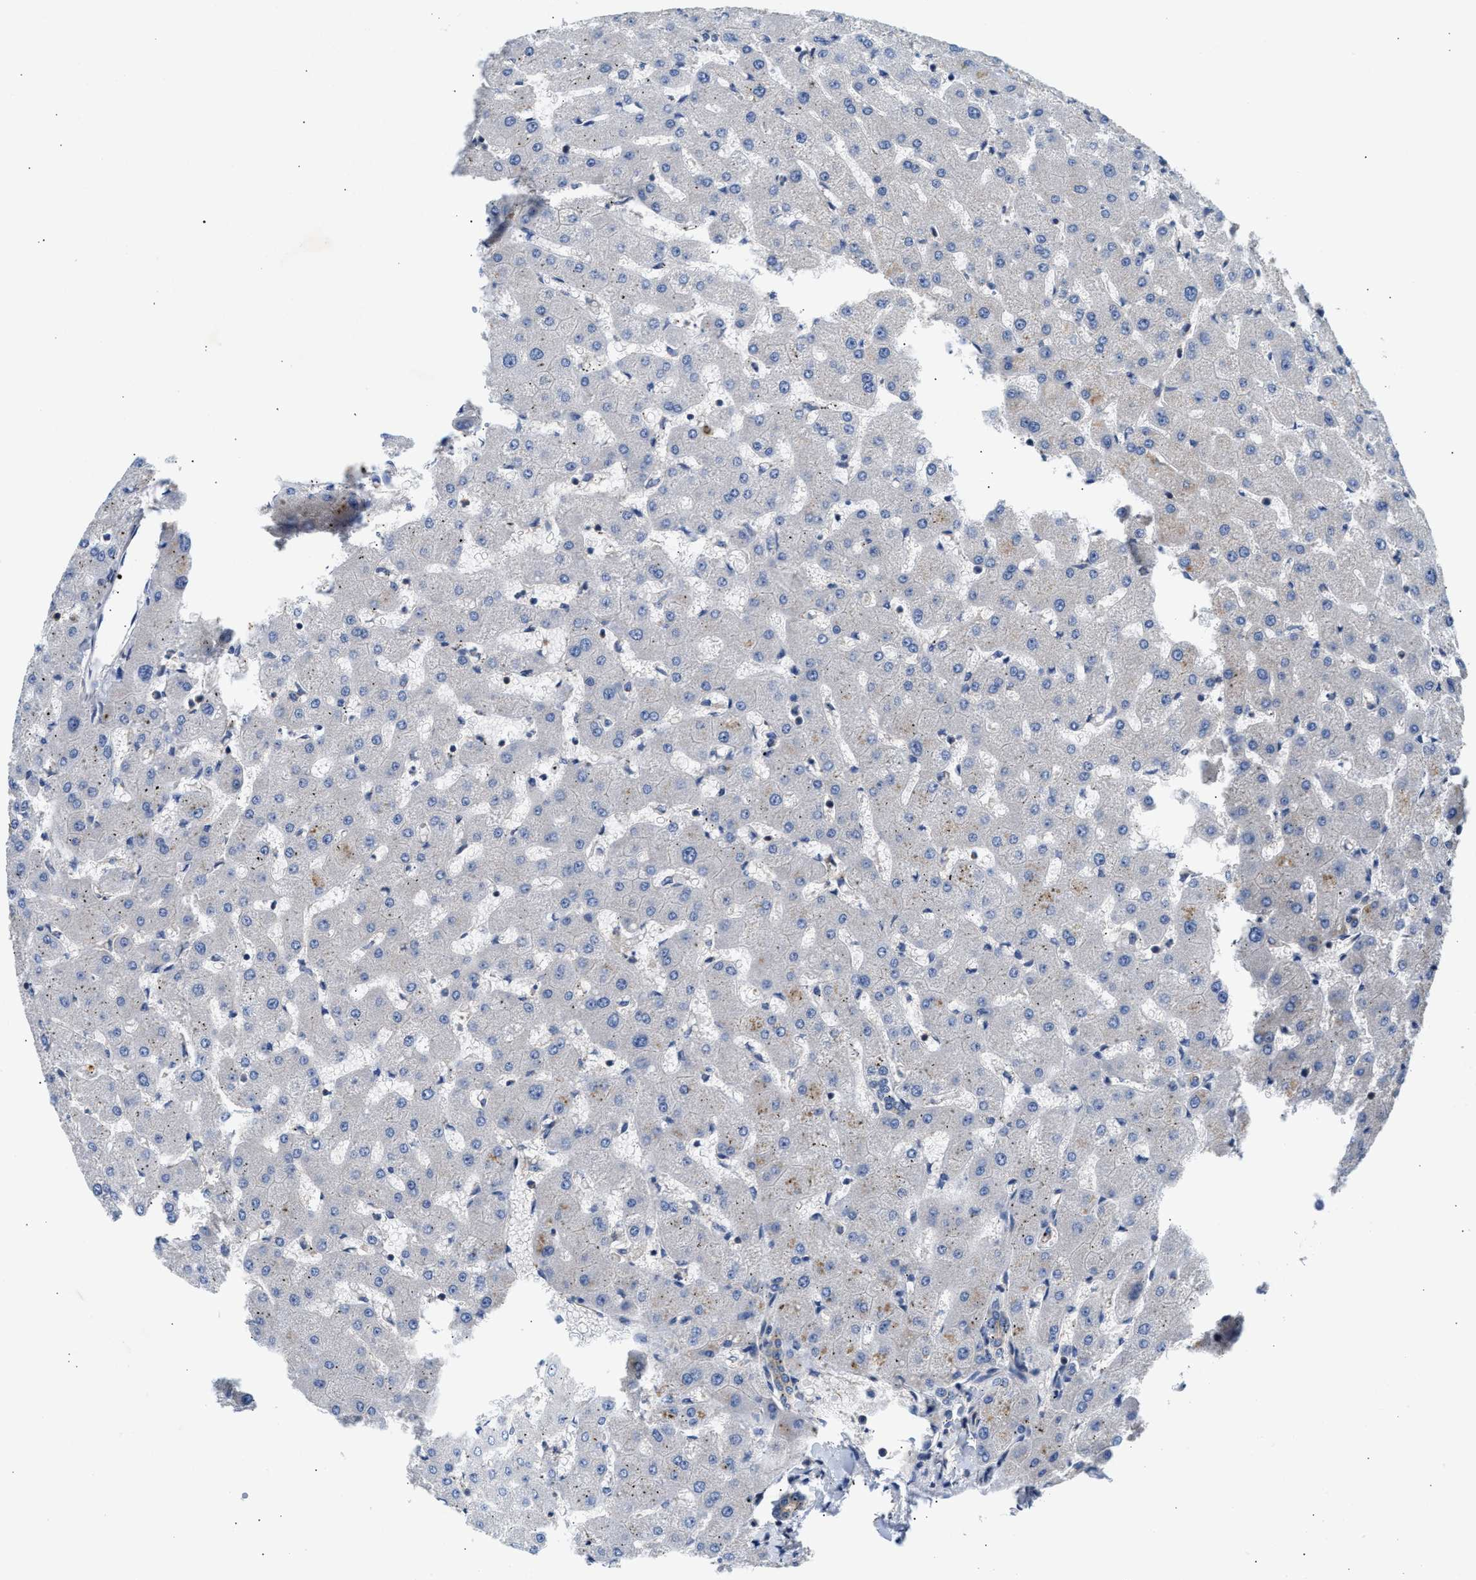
{"staining": {"intensity": "moderate", "quantity": "25%-75%", "location": "cytoplasmic/membranous"}, "tissue": "liver", "cell_type": "Cholangiocytes", "image_type": "normal", "snomed": [{"axis": "morphology", "description": "Normal tissue, NOS"}, {"axis": "topography", "description": "Liver"}], "caption": "This micrograph displays normal liver stained with immunohistochemistry to label a protein in brown. The cytoplasmic/membranous of cholangiocytes show moderate positivity for the protein. Nuclei are counter-stained blue.", "gene": "SAMD9L", "patient": {"sex": "female", "age": 63}}